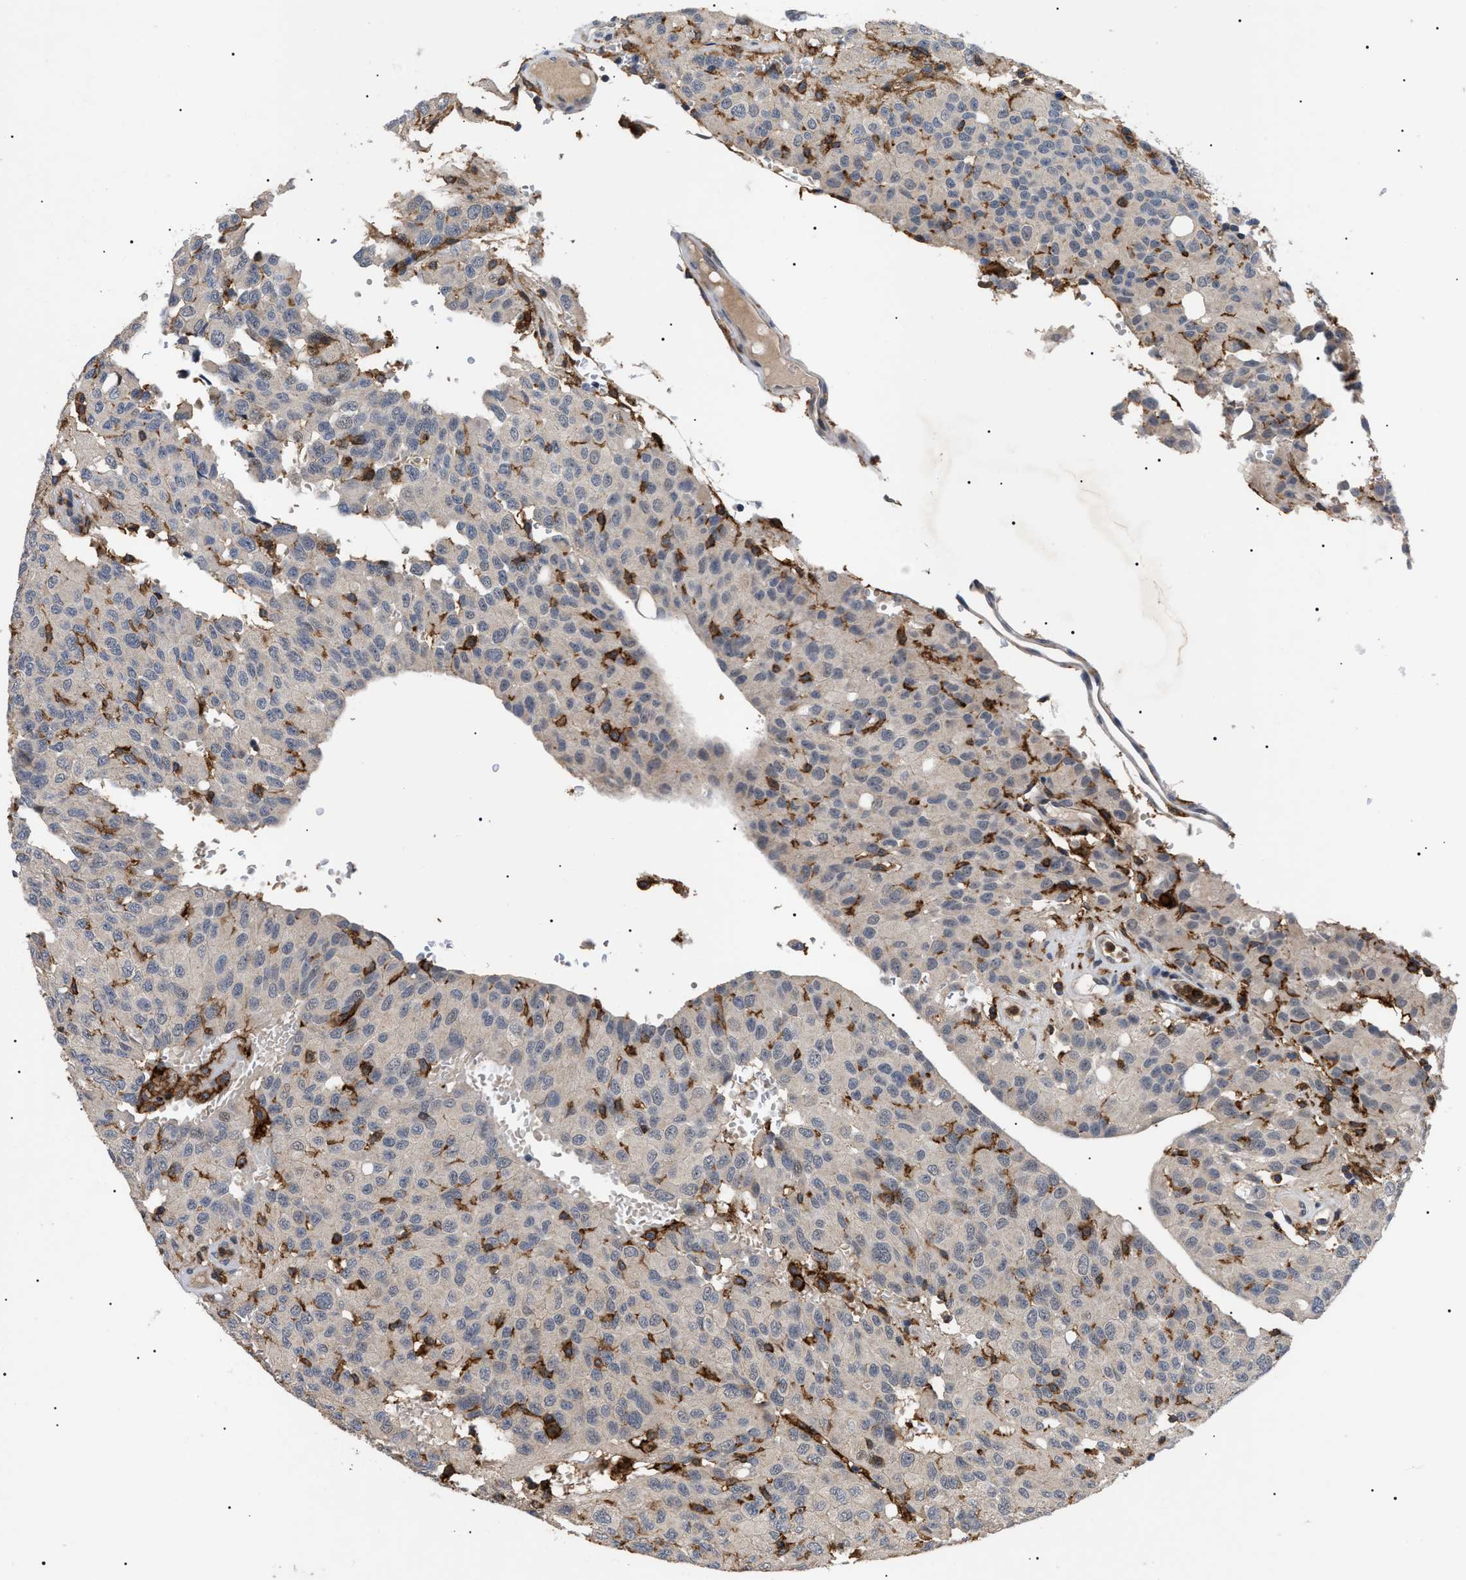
{"staining": {"intensity": "negative", "quantity": "none", "location": "none"}, "tissue": "glioma", "cell_type": "Tumor cells", "image_type": "cancer", "snomed": [{"axis": "morphology", "description": "Glioma, malignant, High grade"}, {"axis": "topography", "description": "Brain"}], "caption": "Tumor cells are negative for protein expression in human glioma.", "gene": "CD300A", "patient": {"sex": "male", "age": 32}}